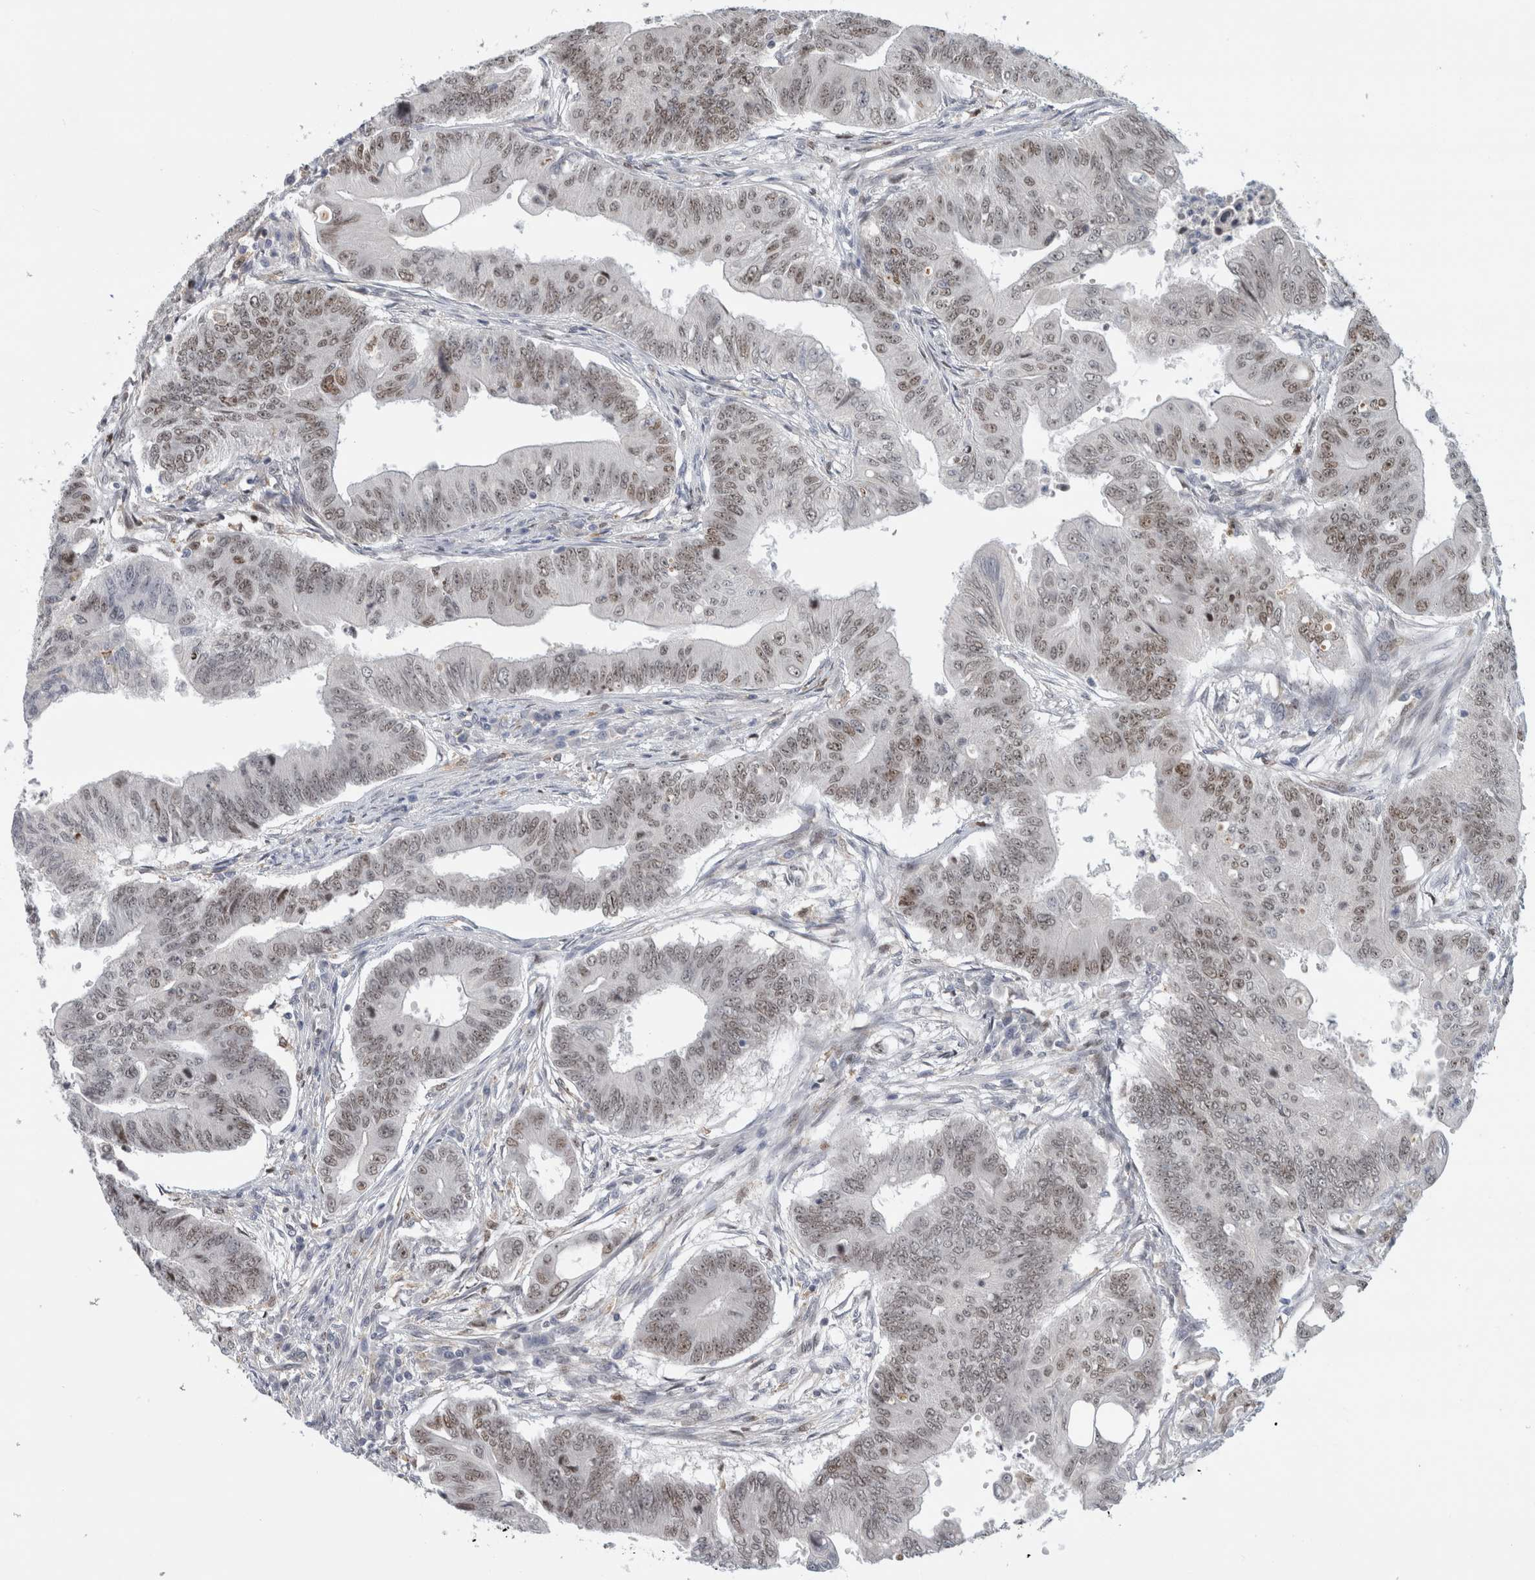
{"staining": {"intensity": "weak", "quantity": ">75%", "location": "nuclear"}, "tissue": "colorectal cancer", "cell_type": "Tumor cells", "image_type": "cancer", "snomed": [{"axis": "morphology", "description": "Adenoma, NOS"}, {"axis": "morphology", "description": "Adenocarcinoma, NOS"}, {"axis": "topography", "description": "Colon"}], "caption": "An immunohistochemistry histopathology image of neoplastic tissue is shown. Protein staining in brown highlights weak nuclear positivity in colorectal cancer within tumor cells.", "gene": "INSRR", "patient": {"sex": "male", "age": 79}}